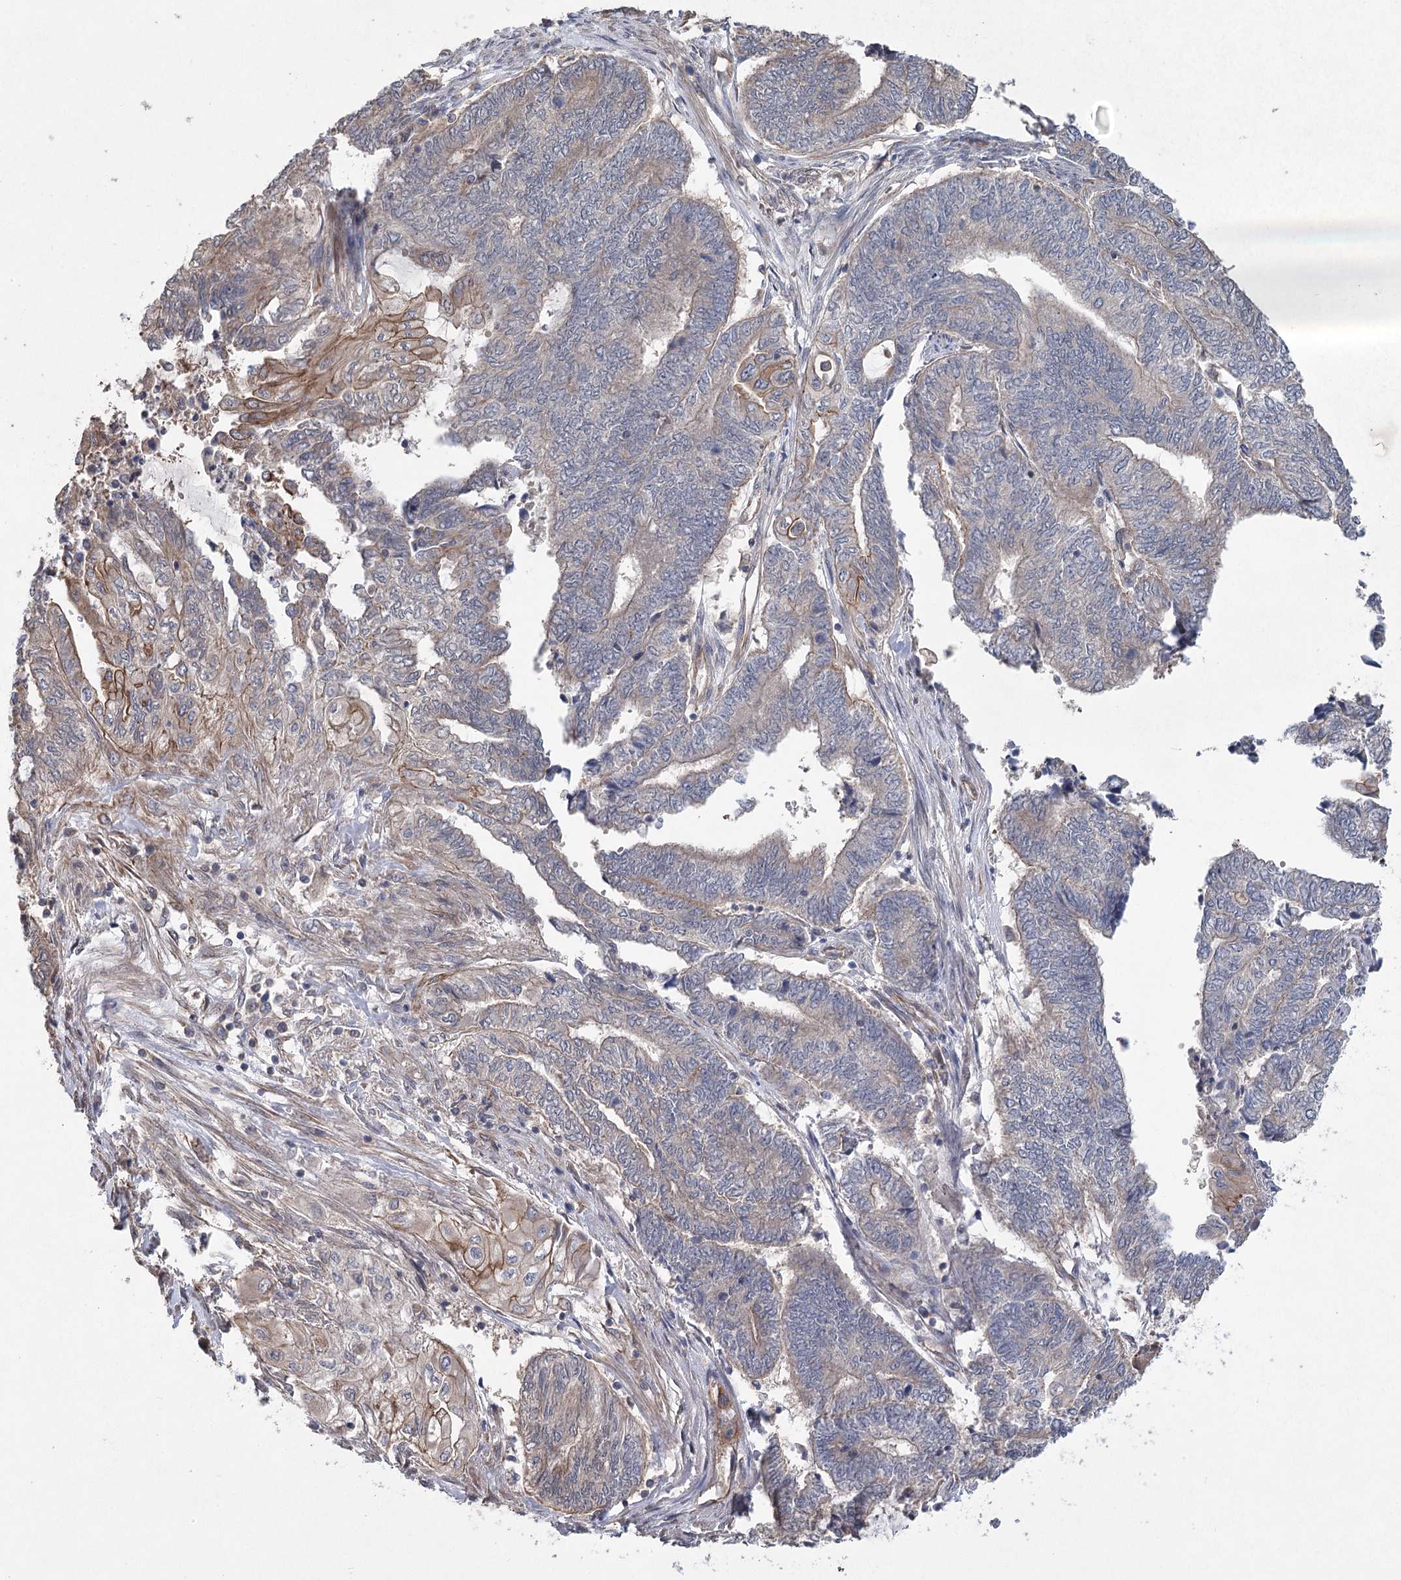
{"staining": {"intensity": "moderate", "quantity": "<25%", "location": "cytoplasmic/membranous"}, "tissue": "endometrial cancer", "cell_type": "Tumor cells", "image_type": "cancer", "snomed": [{"axis": "morphology", "description": "Adenocarcinoma, NOS"}, {"axis": "topography", "description": "Uterus"}, {"axis": "topography", "description": "Endometrium"}], "caption": "Immunohistochemical staining of endometrial cancer (adenocarcinoma) demonstrates low levels of moderate cytoplasmic/membranous protein positivity in about <25% of tumor cells.", "gene": "RWDD4", "patient": {"sex": "female", "age": 70}}